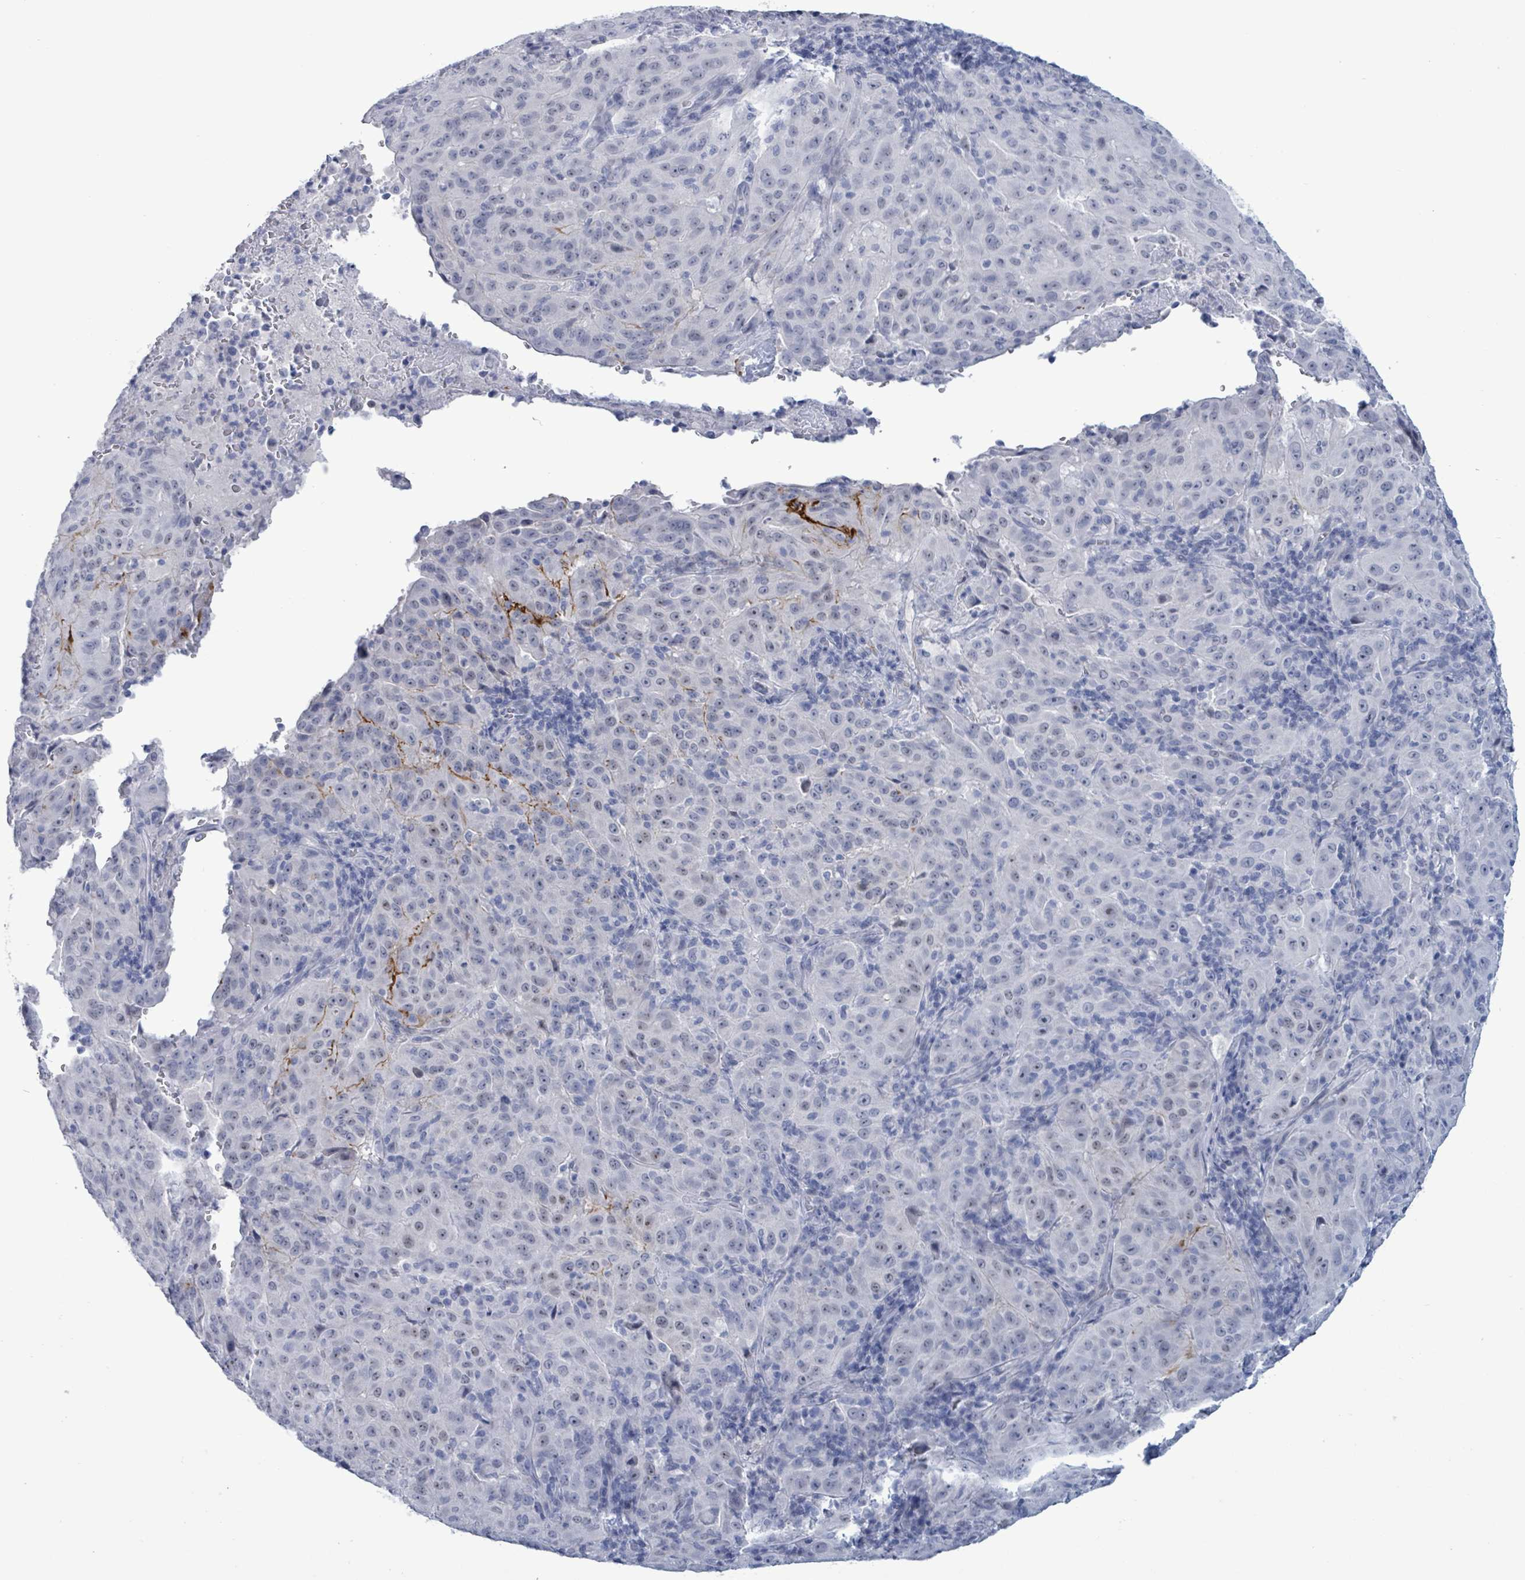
{"staining": {"intensity": "negative", "quantity": "none", "location": "none"}, "tissue": "pancreatic cancer", "cell_type": "Tumor cells", "image_type": "cancer", "snomed": [{"axis": "morphology", "description": "Adenocarcinoma, NOS"}, {"axis": "topography", "description": "Pancreas"}], "caption": "Immunohistochemical staining of human pancreatic cancer shows no significant expression in tumor cells.", "gene": "ZNF771", "patient": {"sex": "male", "age": 63}}